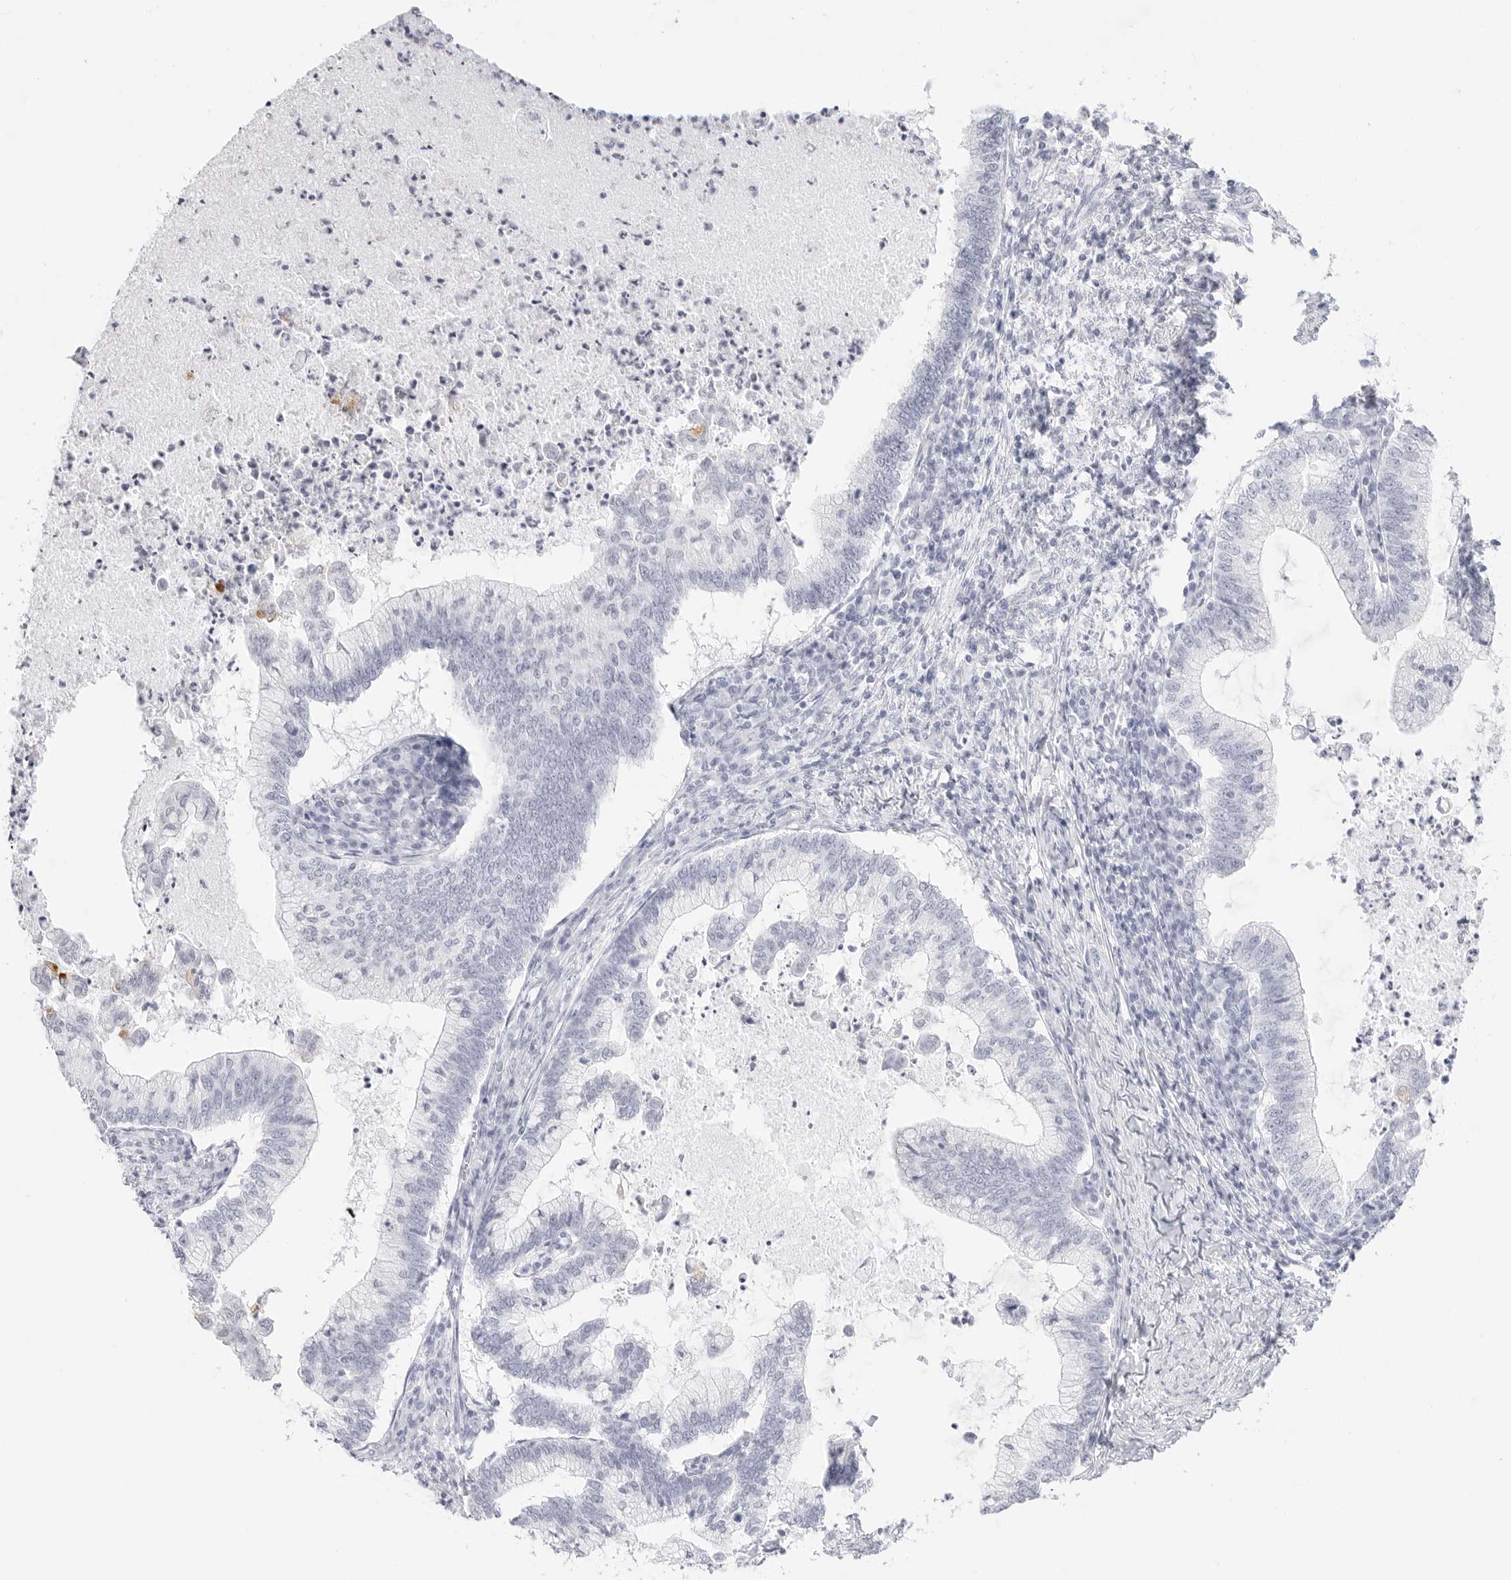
{"staining": {"intensity": "negative", "quantity": "none", "location": "none"}, "tissue": "cervical cancer", "cell_type": "Tumor cells", "image_type": "cancer", "snomed": [{"axis": "morphology", "description": "Adenocarcinoma, NOS"}, {"axis": "topography", "description": "Cervix"}], "caption": "Immunohistochemical staining of human cervical adenocarcinoma shows no significant positivity in tumor cells.", "gene": "TFF2", "patient": {"sex": "female", "age": 36}}